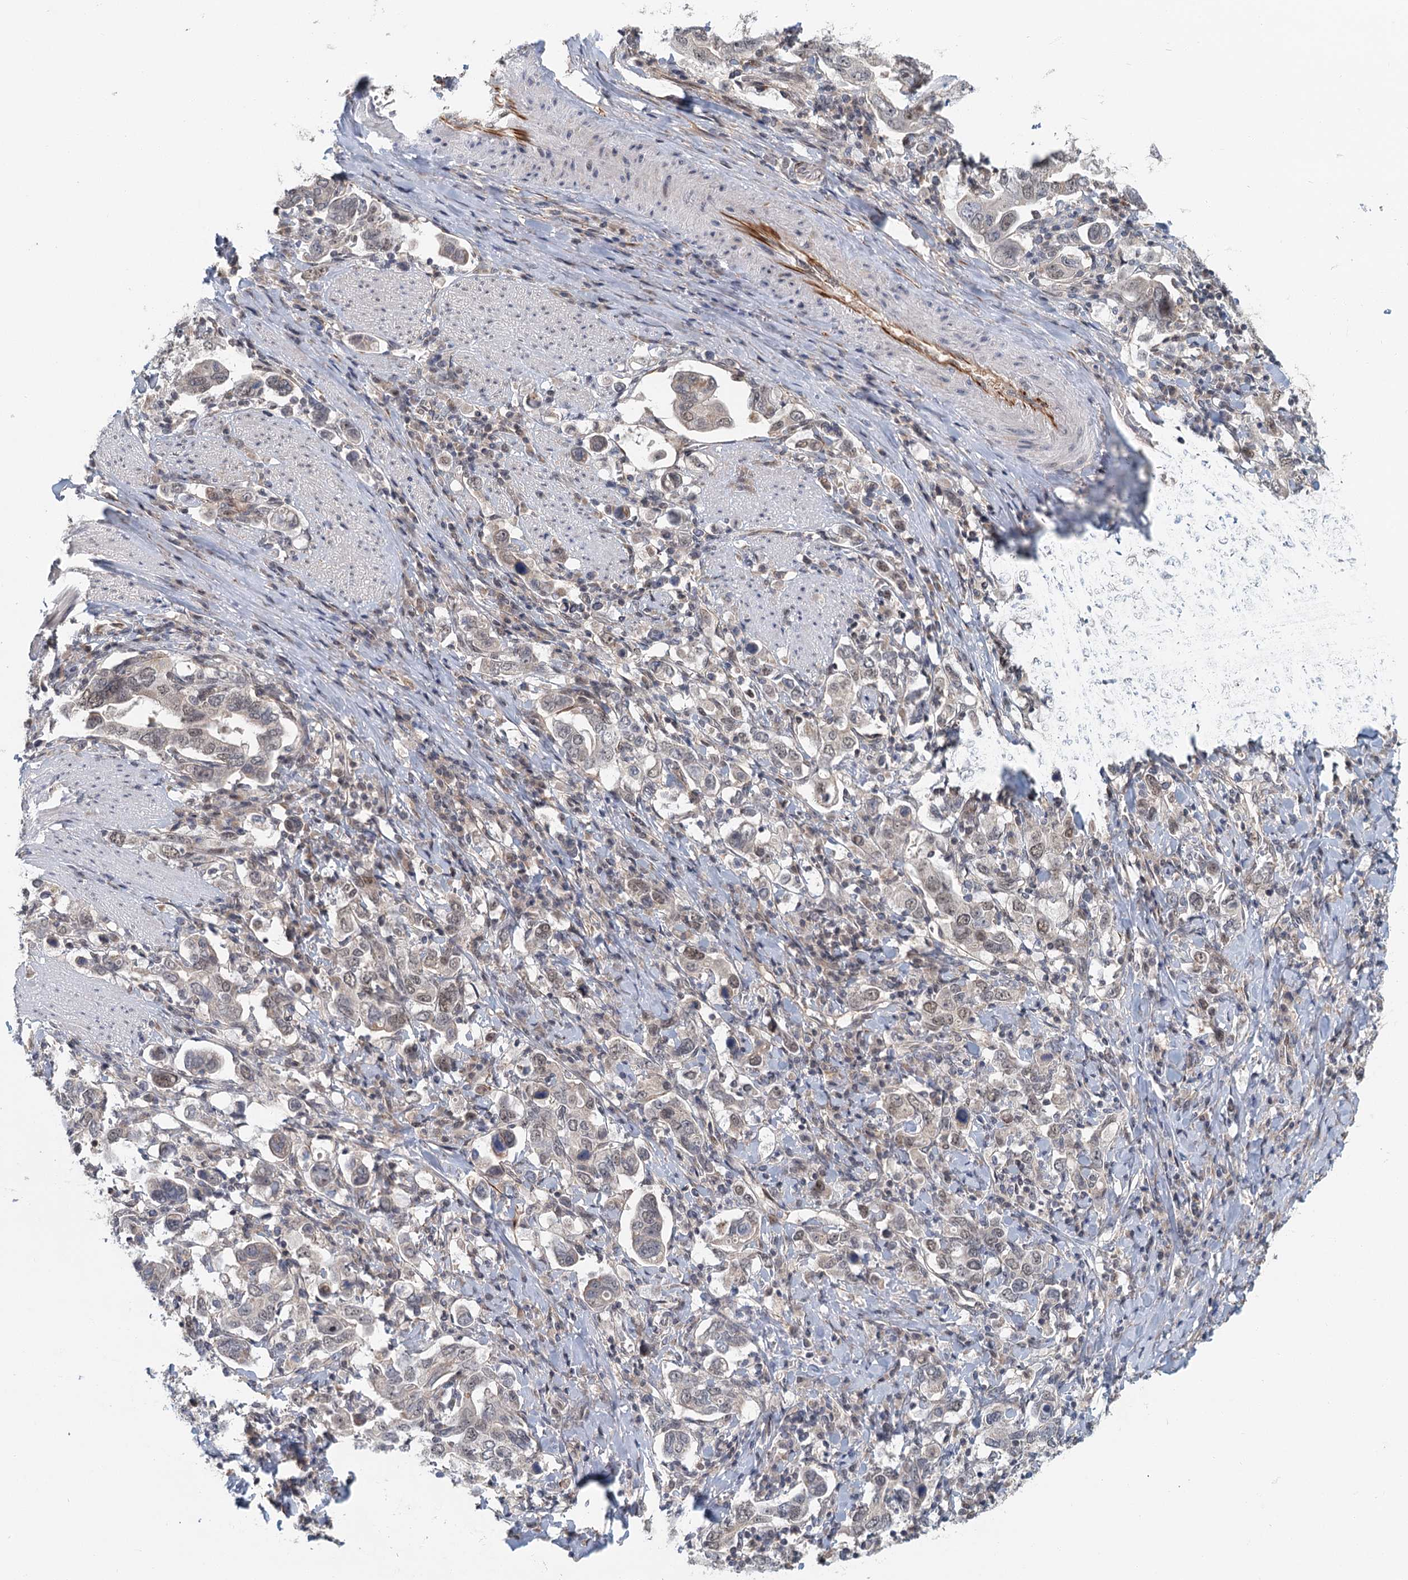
{"staining": {"intensity": "weak", "quantity": "25%-75%", "location": "nuclear"}, "tissue": "stomach cancer", "cell_type": "Tumor cells", "image_type": "cancer", "snomed": [{"axis": "morphology", "description": "Adenocarcinoma, NOS"}, {"axis": "topography", "description": "Stomach, upper"}], "caption": "IHC photomicrograph of human stomach cancer (adenocarcinoma) stained for a protein (brown), which shows low levels of weak nuclear staining in approximately 25%-75% of tumor cells.", "gene": "TAS2R42", "patient": {"sex": "male", "age": 62}}